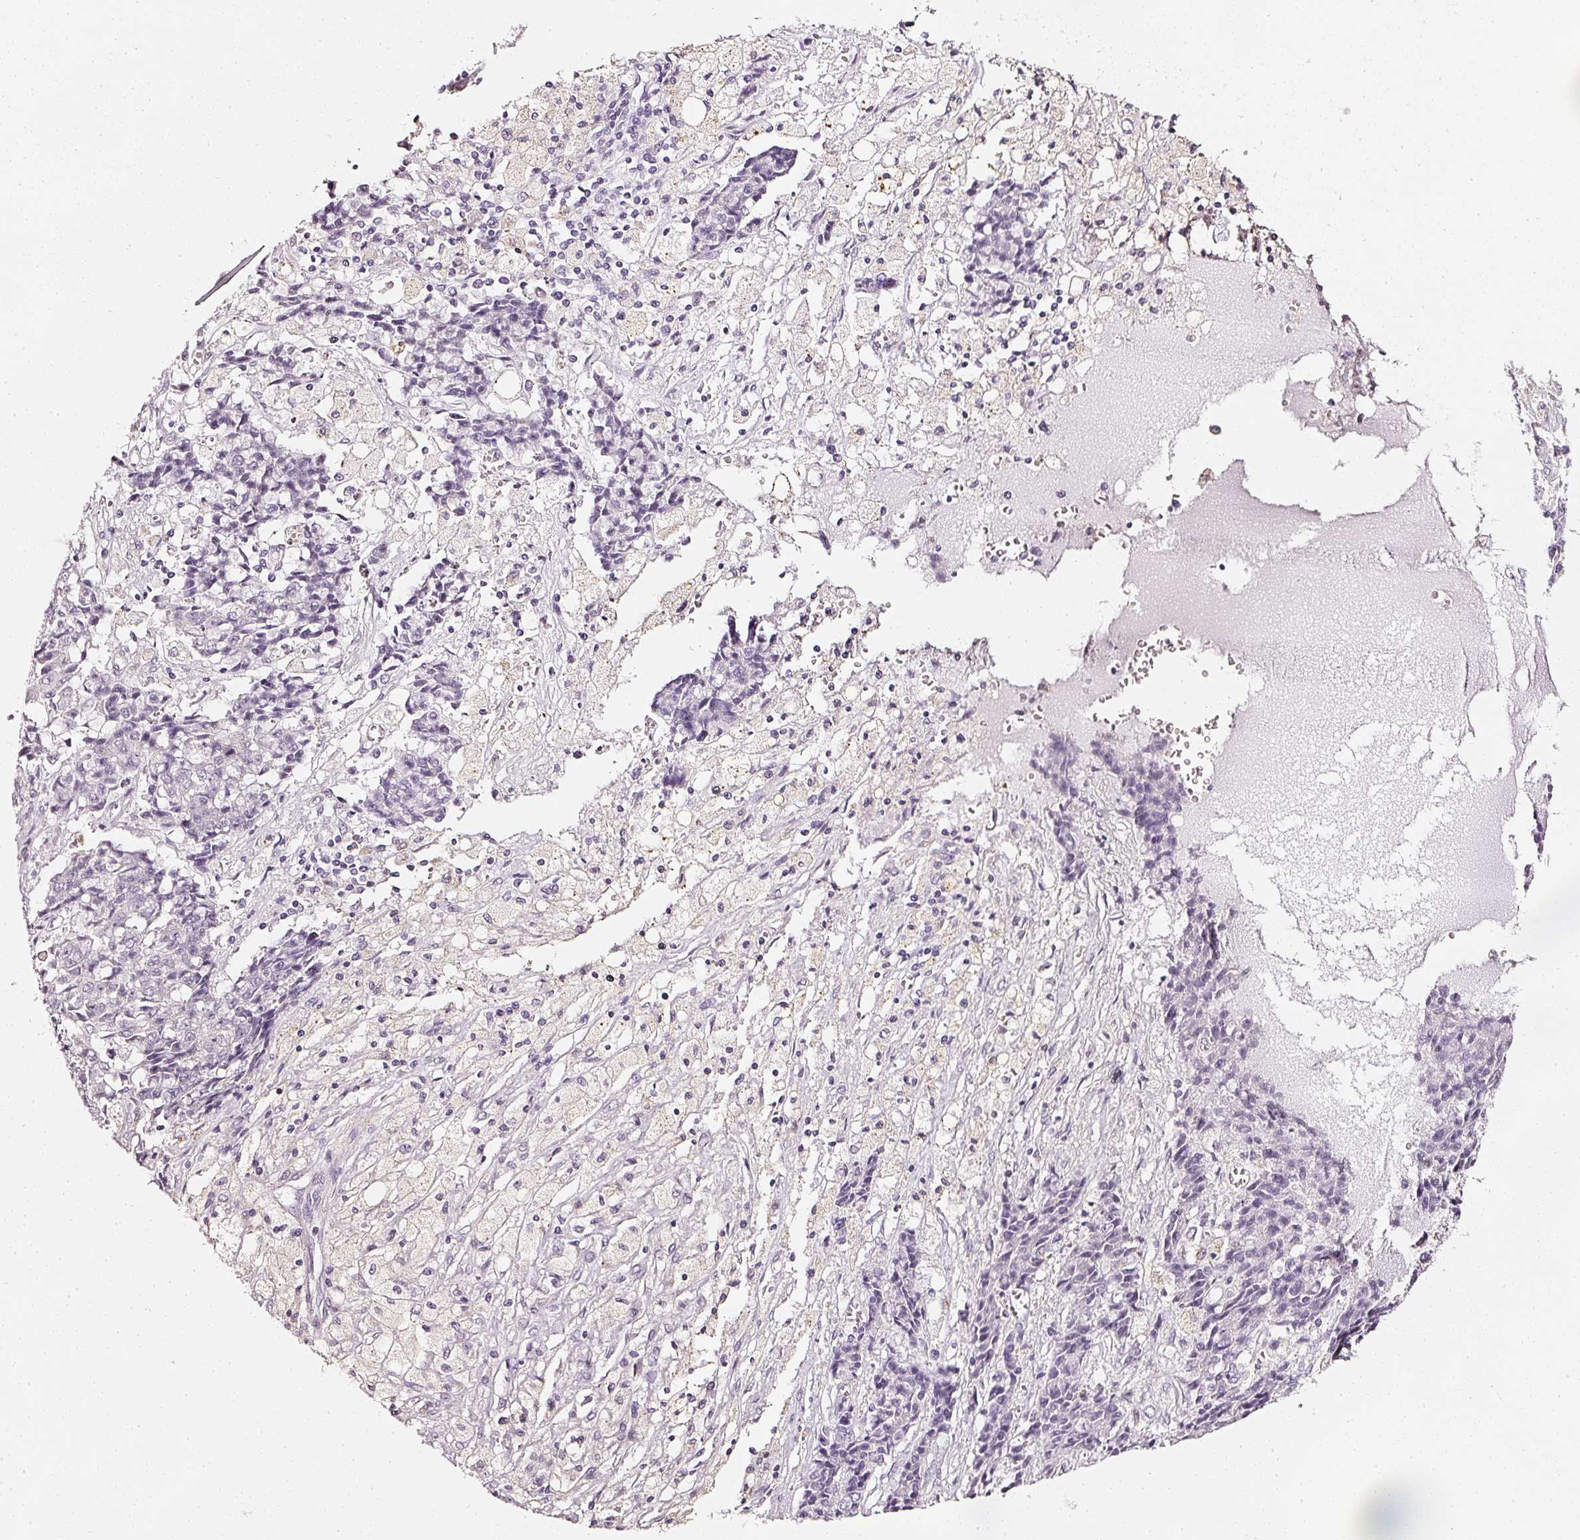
{"staining": {"intensity": "negative", "quantity": "none", "location": "none"}, "tissue": "ovarian cancer", "cell_type": "Tumor cells", "image_type": "cancer", "snomed": [{"axis": "morphology", "description": "Carcinoma, endometroid"}, {"axis": "topography", "description": "Ovary"}], "caption": "Immunohistochemical staining of human ovarian cancer reveals no significant staining in tumor cells. The staining is performed using DAB (3,3'-diaminobenzidine) brown chromogen with nuclei counter-stained in using hematoxylin.", "gene": "CNP", "patient": {"sex": "female", "age": 42}}